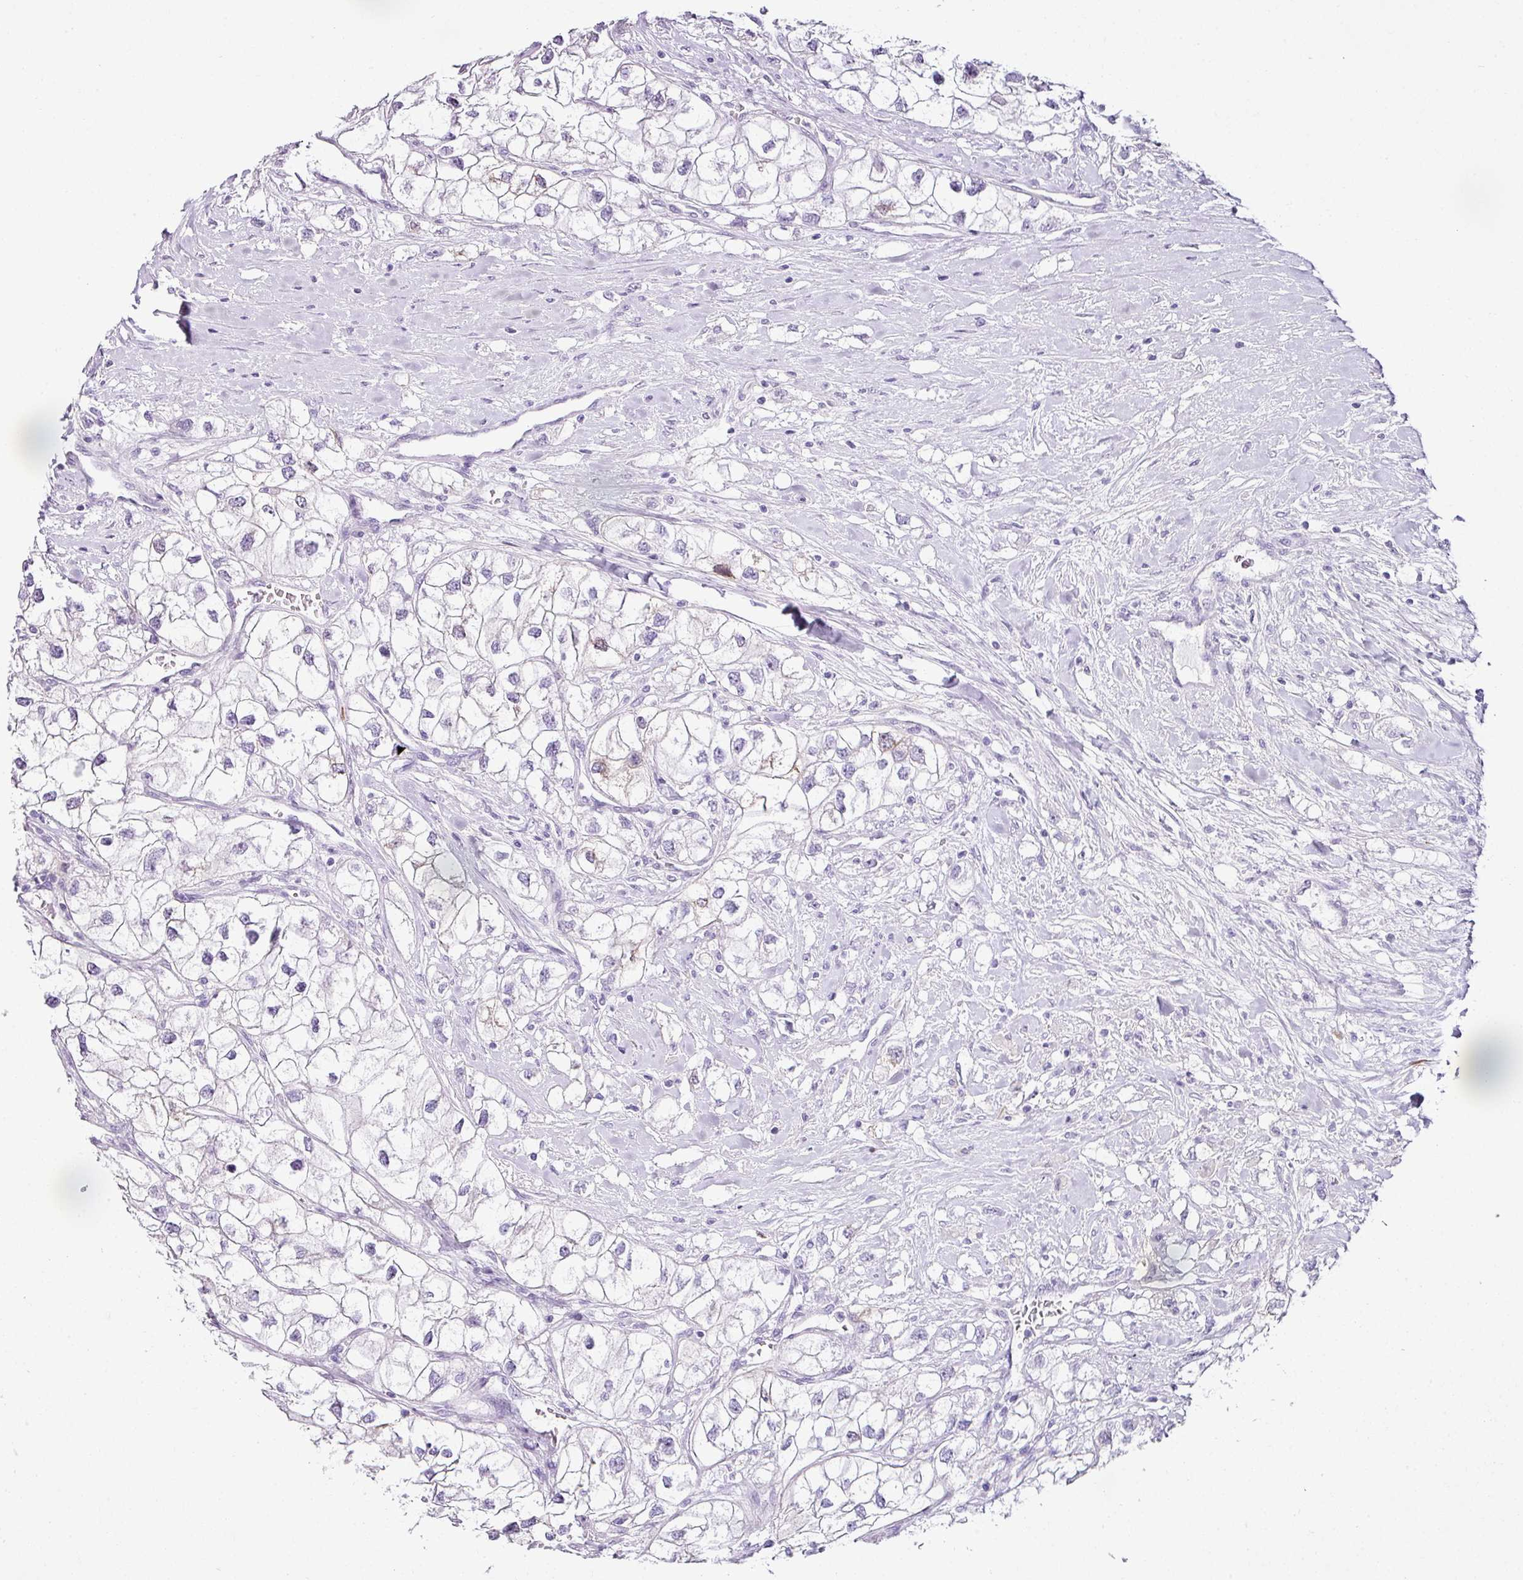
{"staining": {"intensity": "weak", "quantity": "<25%", "location": "cytoplasmic/membranous"}, "tissue": "renal cancer", "cell_type": "Tumor cells", "image_type": "cancer", "snomed": [{"axis": "morphology", "description": "Adenocarcinoma, NOS"}, {"axis": "topography", "description": "Kidney"}], "caption": "Adenocarcinoma (renal) stained for a protein using immunohistochemistry (IHC) demonstrates no expression tumor cells.", "gene": "TRA2A", "patient": {"sex": "male", "age": 59}}